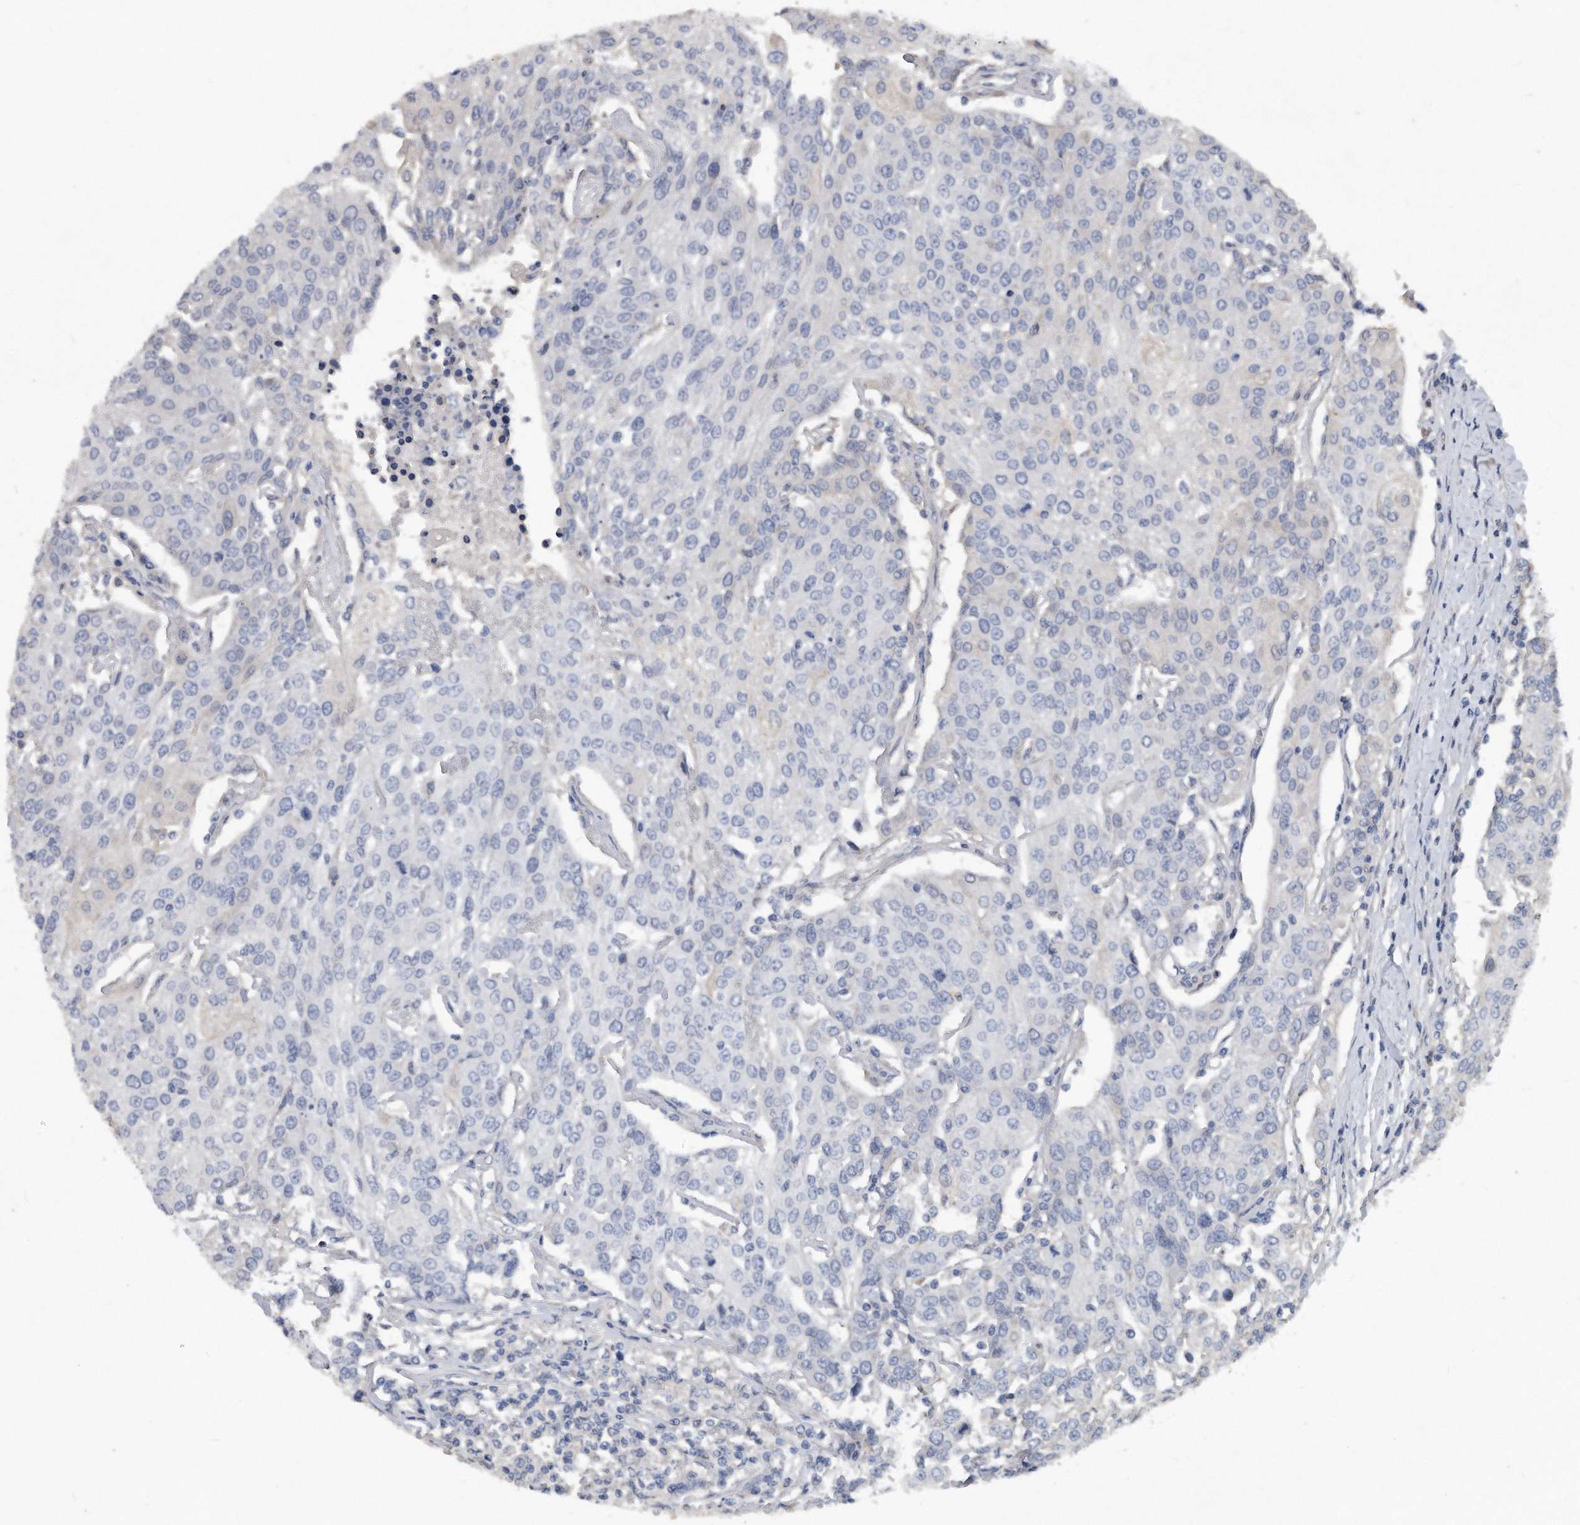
{"staining": {"intensity": "negative", "quantity": "none", "location": "none"}, "tissue": "urothelial cancer", "cell_type": "Tumor cells", "image_type": "cancer", "snomed": [{"axis": "morphology", "description": "Urothelial carcinoma, High grade"}, {"axis": "topography", "description": "Urinary bladder"}], "caption": "Tumor cells are negative for protein expression in human urothelial cancer.", "gene": "HOMER3", "patient": {"sex": "female", "age": 85}}